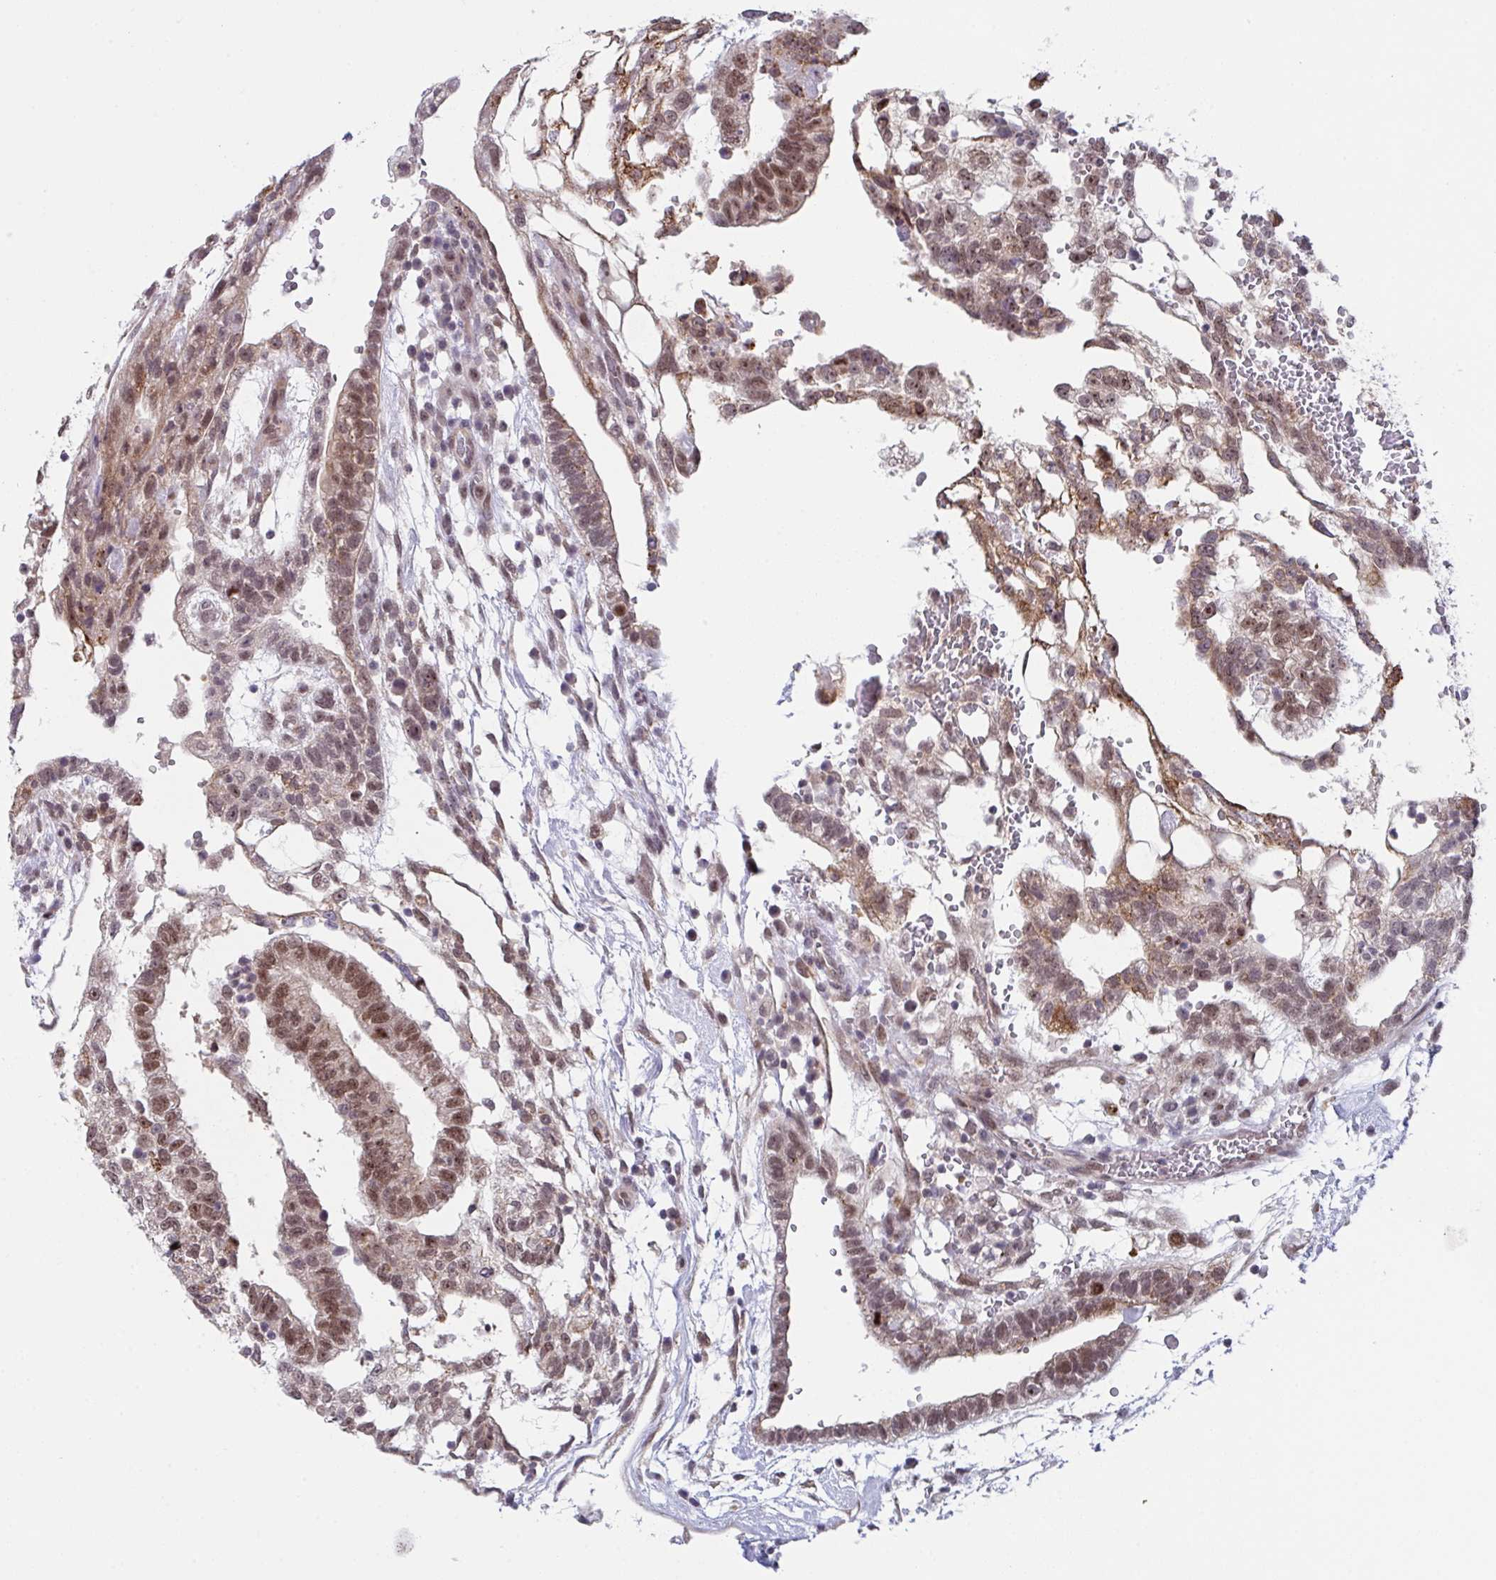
{"staining": {"intensity": "moderate", "quantity": ">75%", "location": "nuclear"}, "tissue": "testis cancer", "cell_type": "Tumor cells", "image_type": "cancer", "snomed": [{"axis": "morphology", "description": "Carcinoma, Embryonal, NOS"}, {"axis": "topography", "description": "Testis"}], "caption": "Immunohistochemistry (IHC) micrograph of human testis embryonal carcinoma stained for a protein (brown), which reveals medium levels of moderate nuclear expression in about >75% of tumor cells.", "gene": "RBM18", "patient": {"sex": "male", "age": 32}}